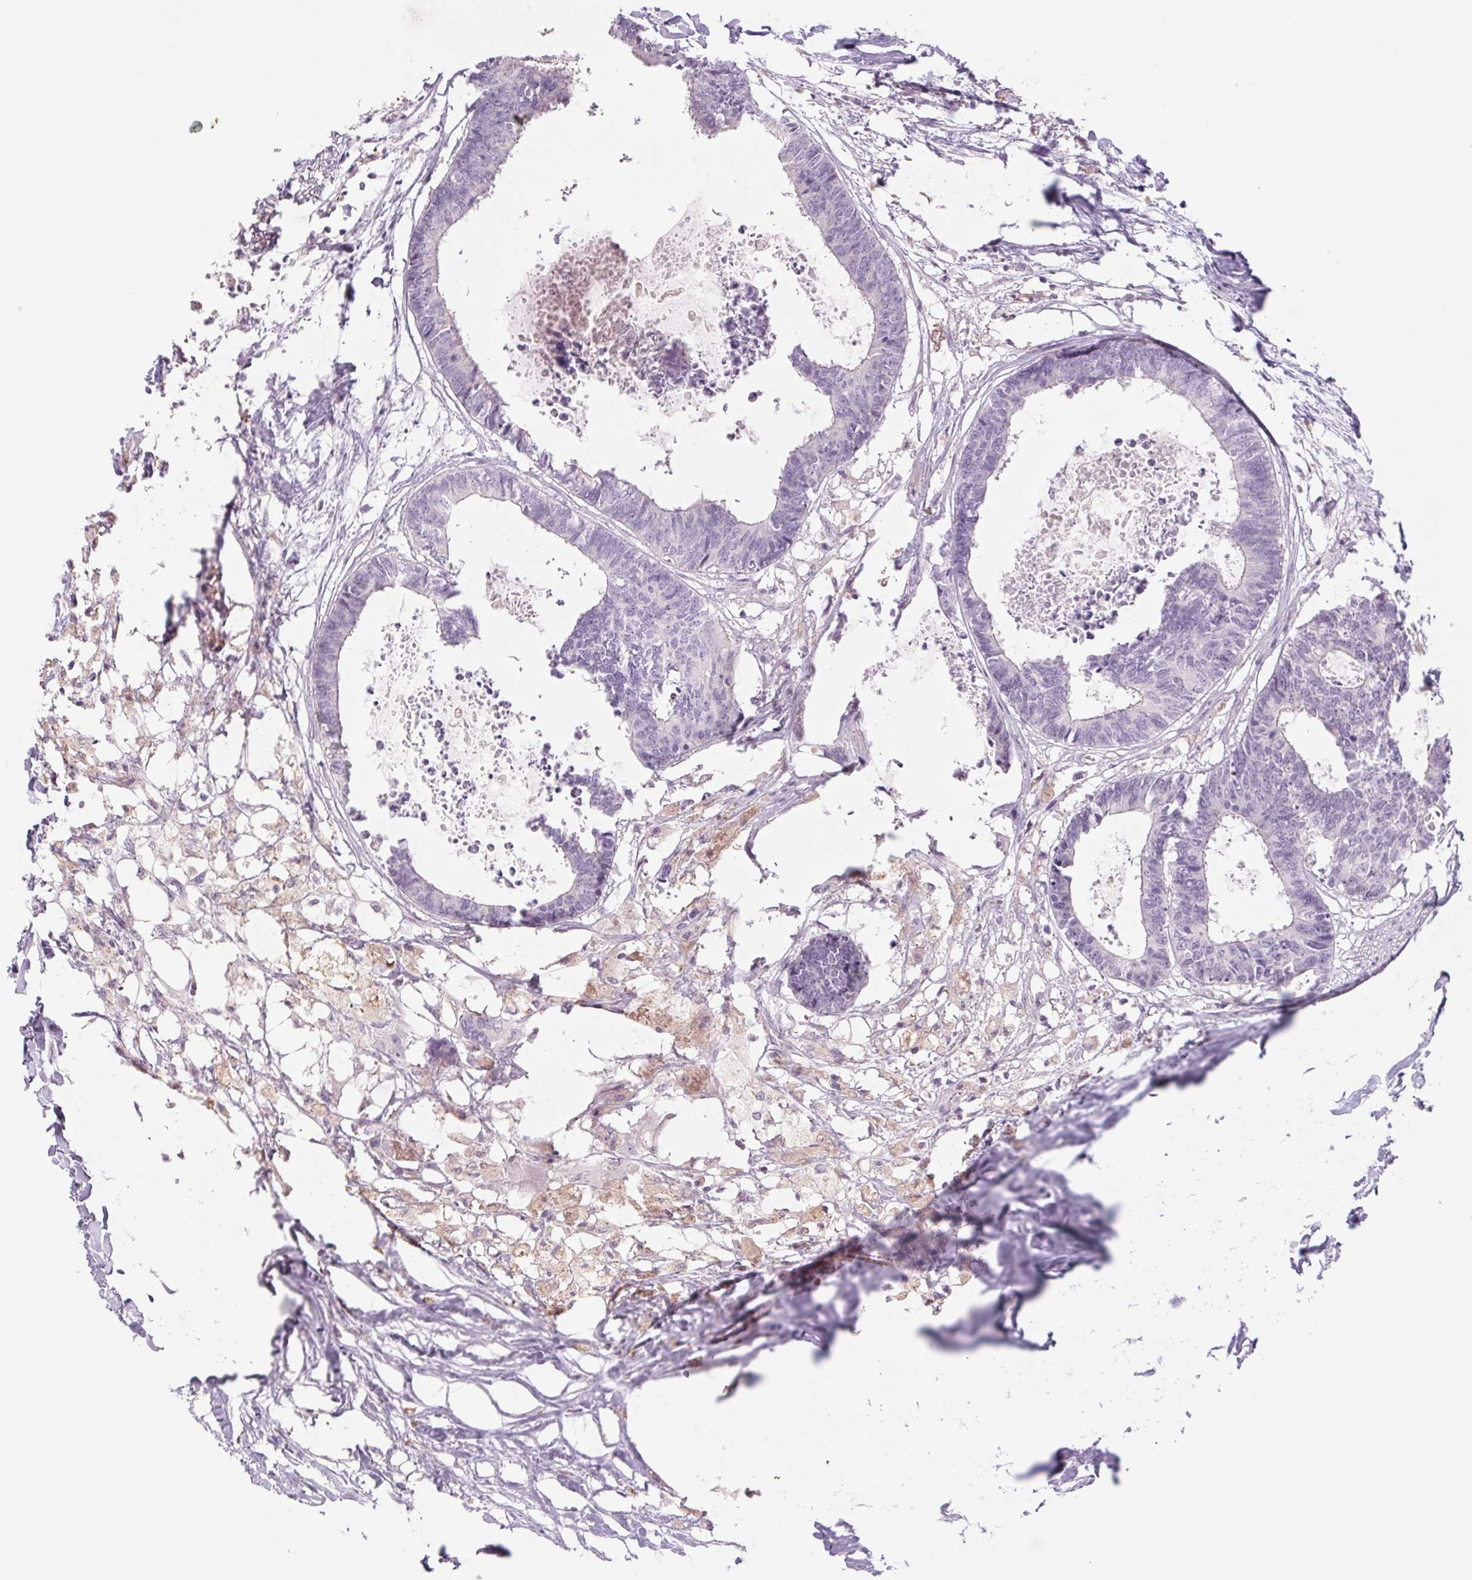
{"staining": {"intensity": "negative", "quantity": "none", "location": "none"}, "tissue": "colorectal cancer", "cell_type": "Tumor cells", "image_type": "cancer", "snomed": [{"axis": "morphology", "description": "Adenocarcinoma, NOS"}, {"axis": "topography", "description": "Colon"}, {"axis": "topography", "description": "Rectum"}], "caption": "This histopathology image is of colorectal adenocarcinoma stained with immunohistochemistry (IHC) to label a protein in brown with the nuclei are counter-stained blue. There is no staining in tumor cells.", "gene": "KRT1", "patient": {"sex": "male", "age": 57}}